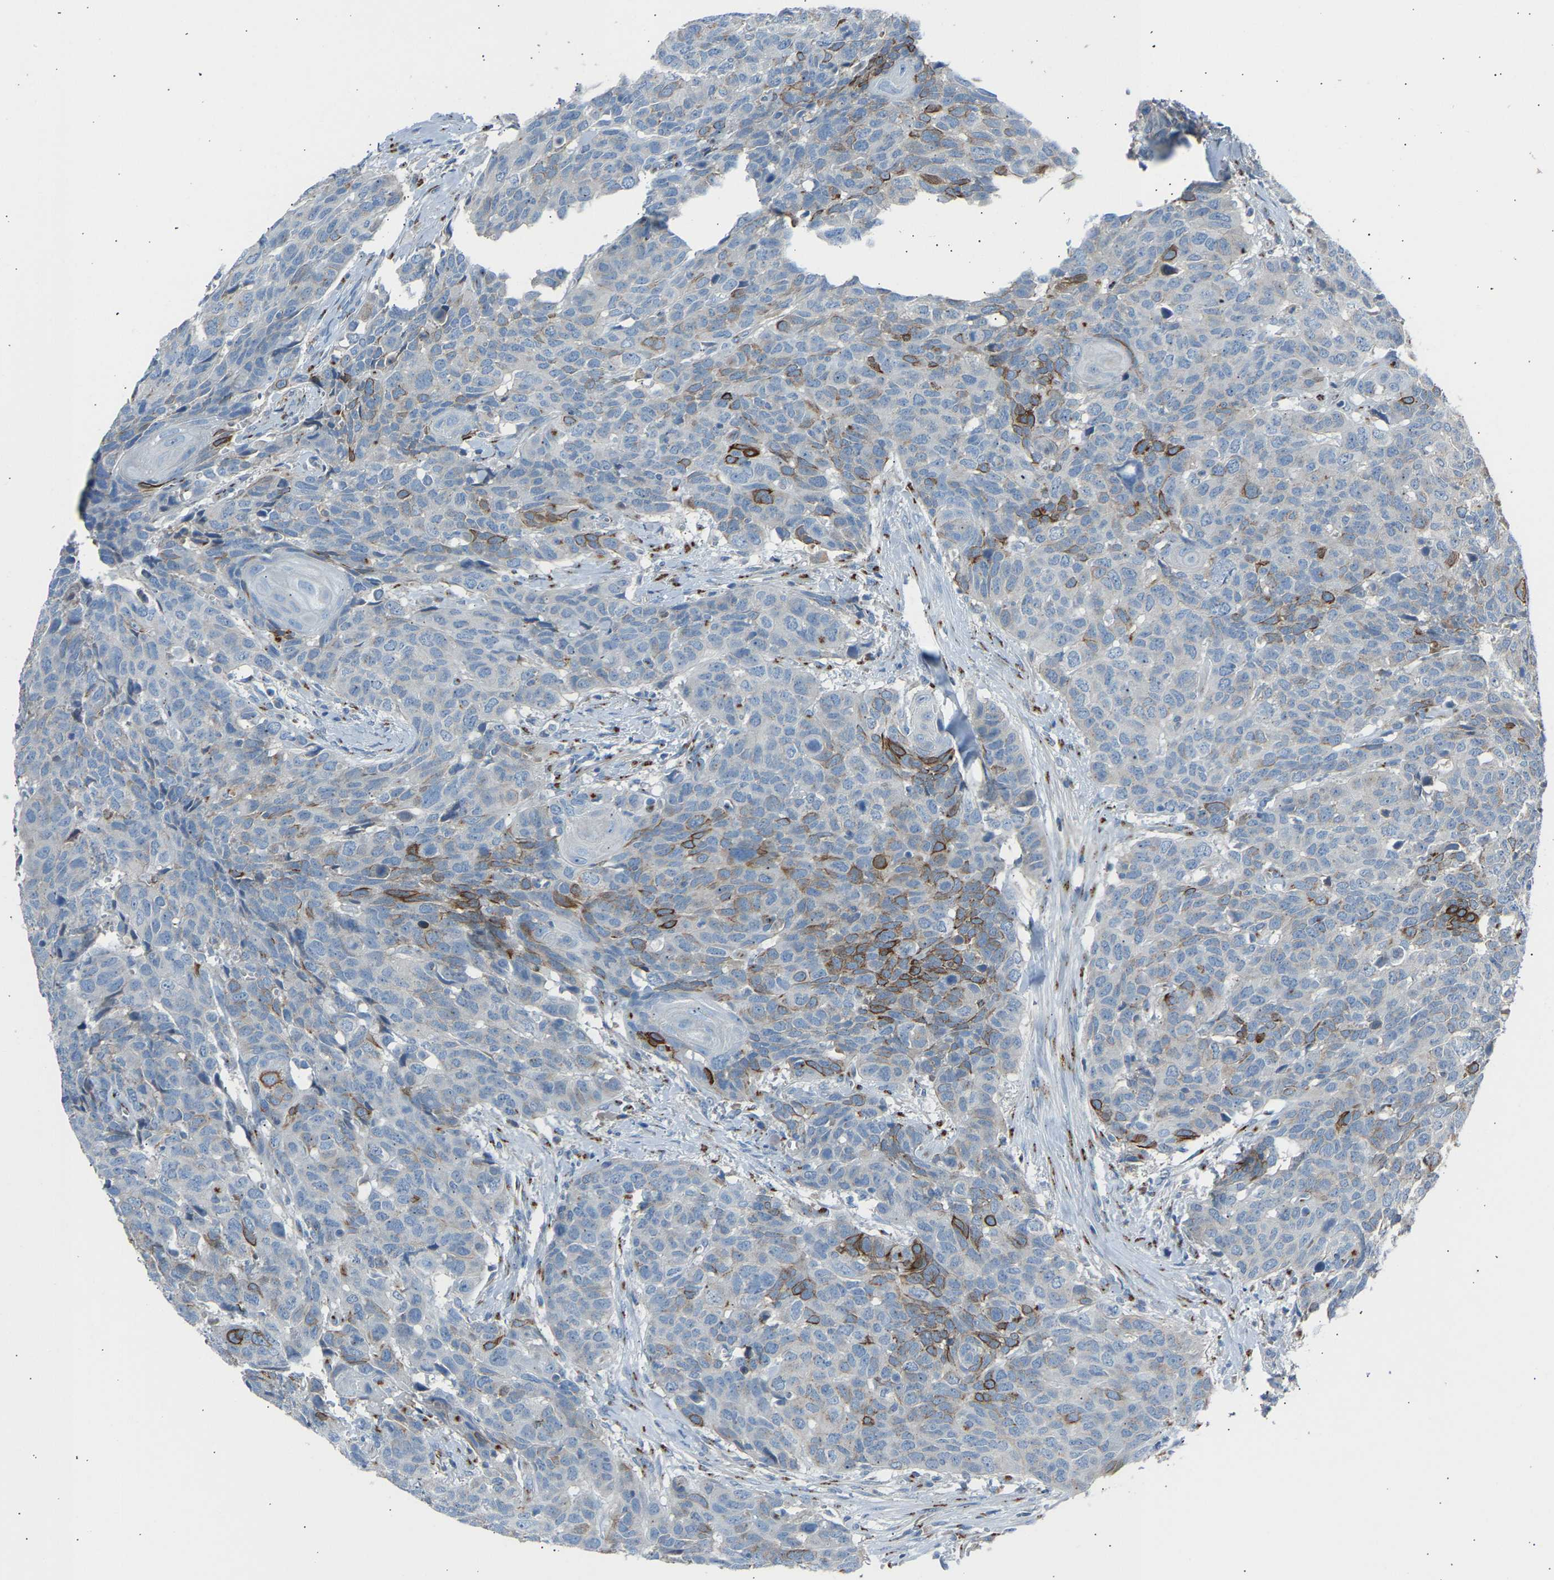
{"staining": {"intensity": "moderate", "quantity": "<25%", "location": "cytoplasmic/membranous"}, "tissue": "head and neck cancer", "cell_type": "Tumor cells", "image_type": "cancer", "snomed": [{"axis": "morphology", "description": "Squamous cell carcinoma, NOS"}, {"axis": "topography", "description": "Head-Neck"}], "caption": "Human head and neck cancer (squamous cell carcinoma) stained with a protein marker demonstrates moderate staining in tumor cells.", "gene": "CYREN", "patient": {"sex": "male", "age": 66}}